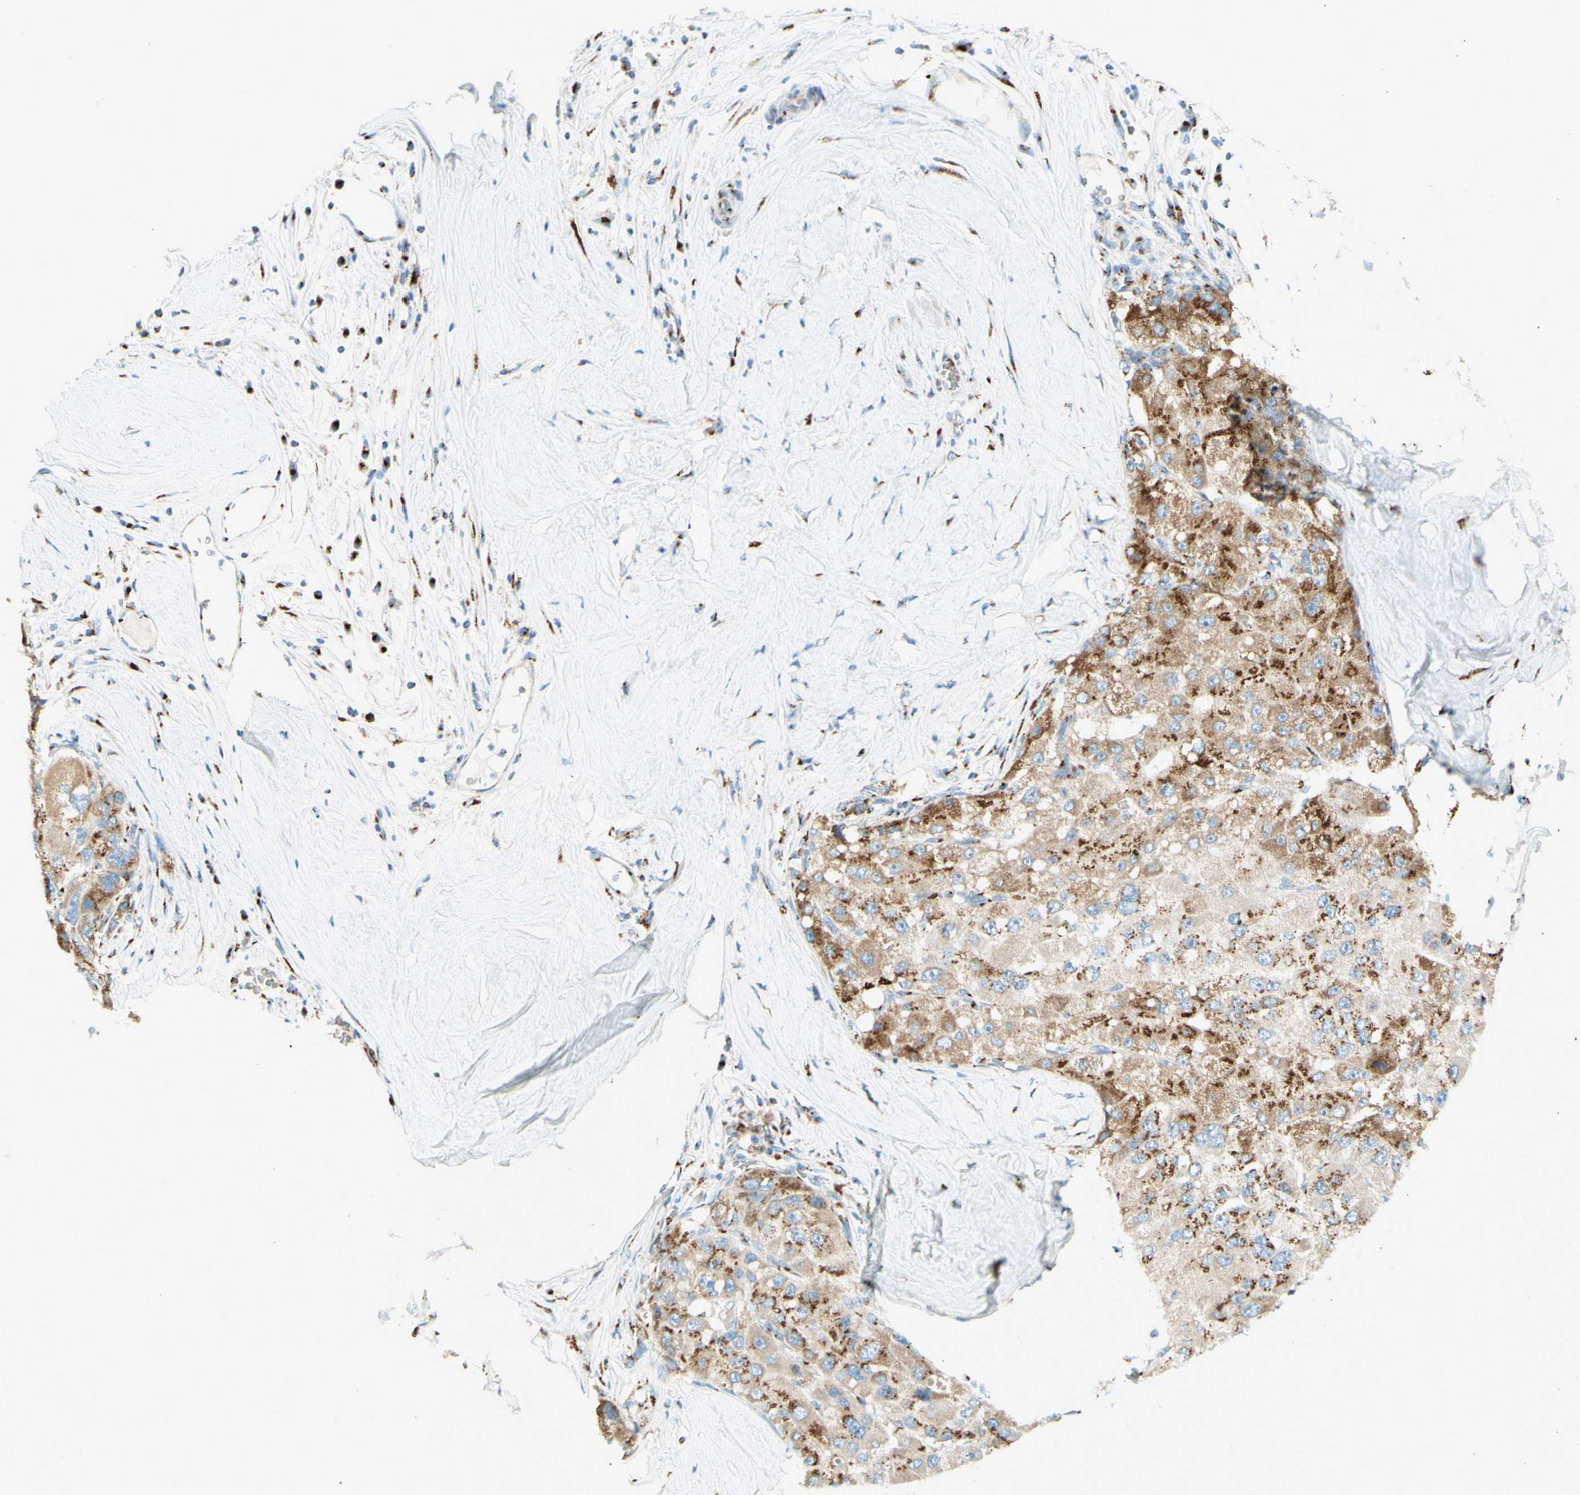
{"staining": {"intensity": "strong", "quantity": ">75%", "location": "cytoplasmic/membranous"}, "tissue": "liver cancer", "cell_type": "Tumor cells", "image_type": "cancer", "snomed": [{"axis": "morphology", "description": "Carcinoma, Hepatocellular, NOS"}, {"axis": "topography", "description": "Liver"}], "caption": "Strong cytoplasmic/membranous staining for a protein is identified in approximately >75% of tumor cells of liver hepatocellular carcinoma using immunohistochemistry.", "gene": "GOLGB1", "patient": {"sex": "male", "age": 80}}